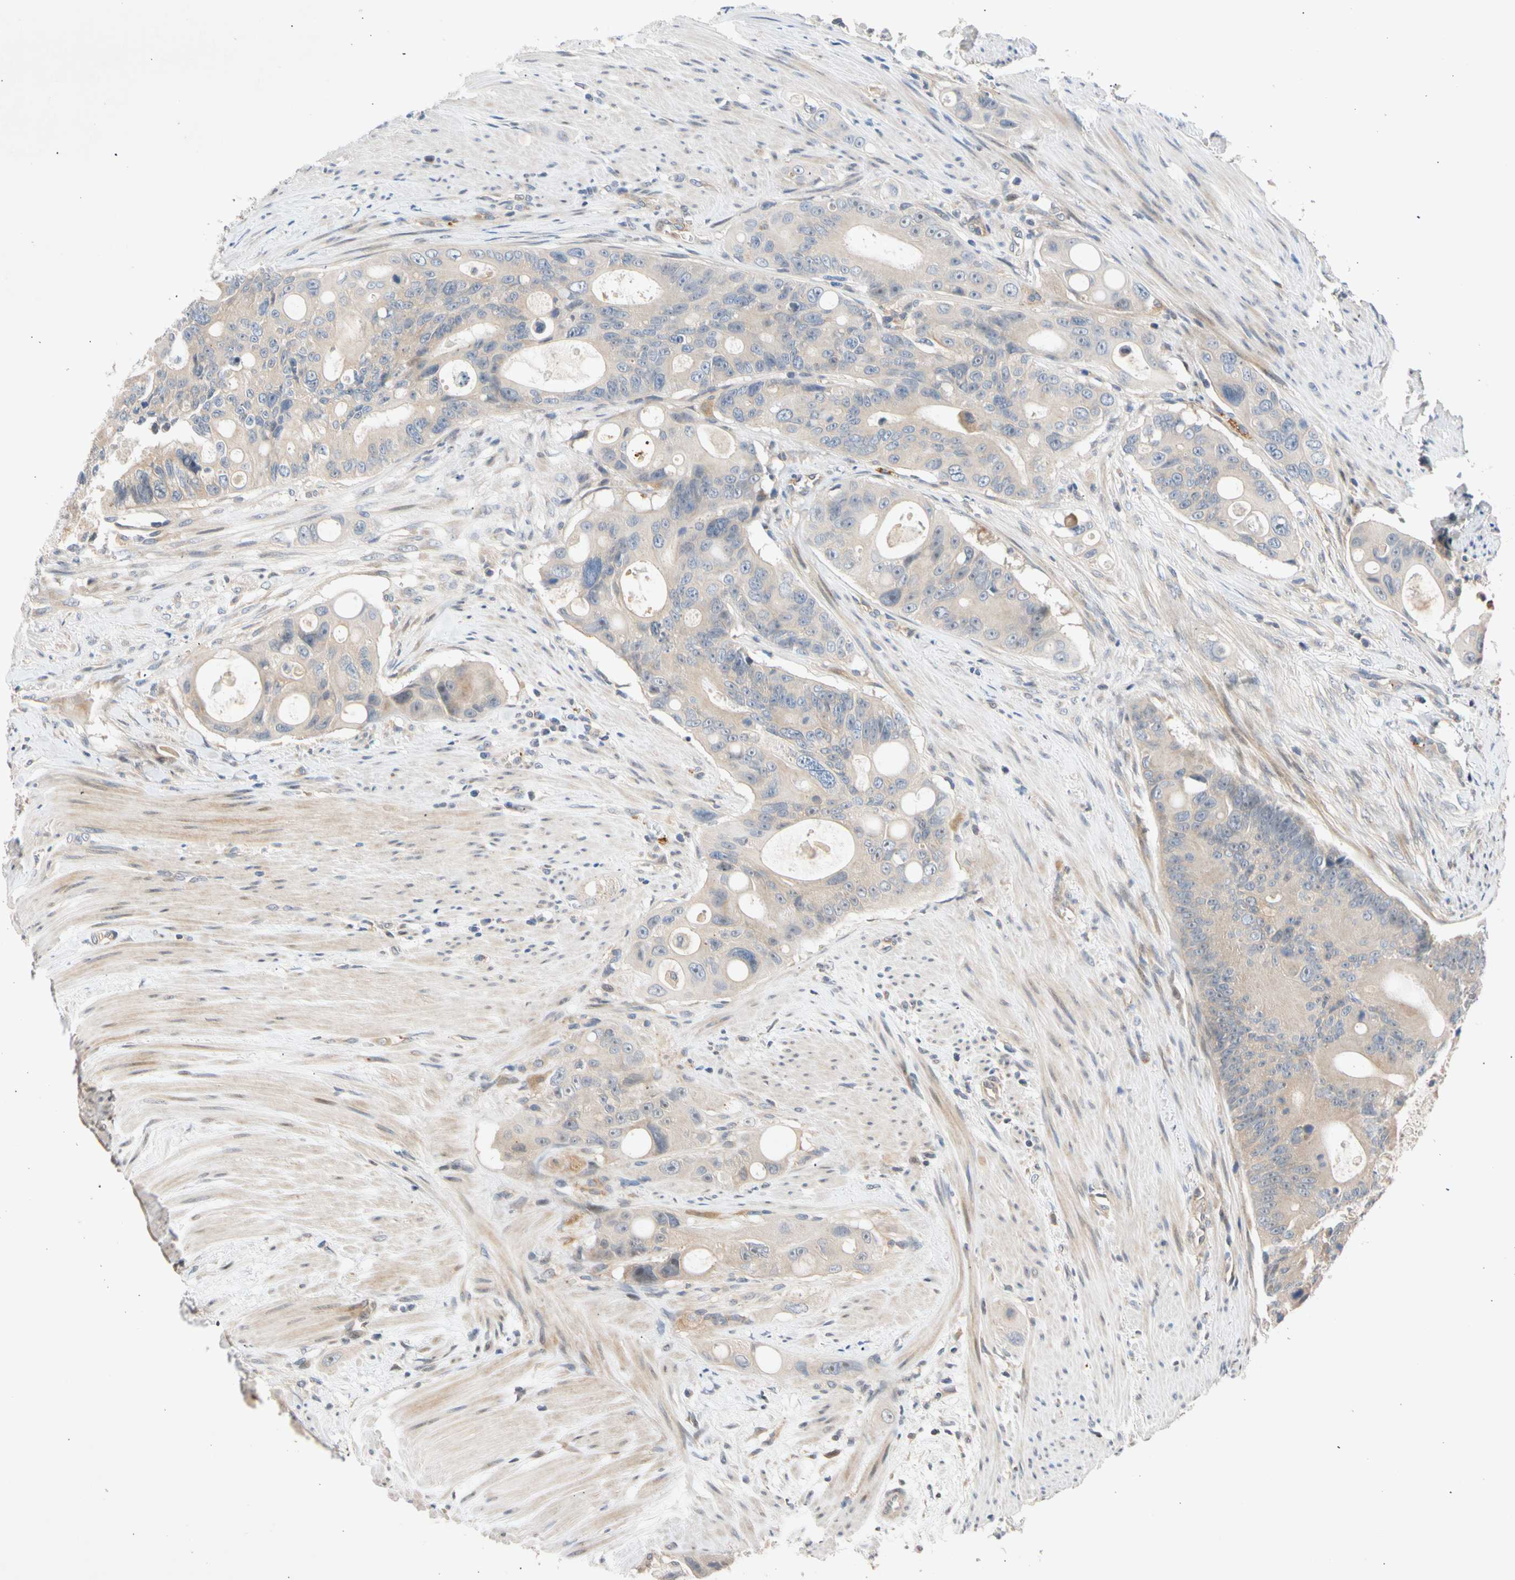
{"staining": {"intensity": "weak", "quantity": ">75%", "location": "cytoplasmic/membranous"}, "tissue": "colorectal cancer", "cell_type": "Tumor cells", "image_type": "cancer", "snomed": [{"axis": "morphology", "description": "Adenocarcinoma, NOS"}, {"axis": "topography", "description": "Colon"}], "caption": "Human adenocarcinoma (colorectal) stained with a brown dye shows weak cytoplasmic/membranous positive expression in about >75% of tumor cells.", "gene": "CNST", "patient": {"sex": "female", "age": 57}}